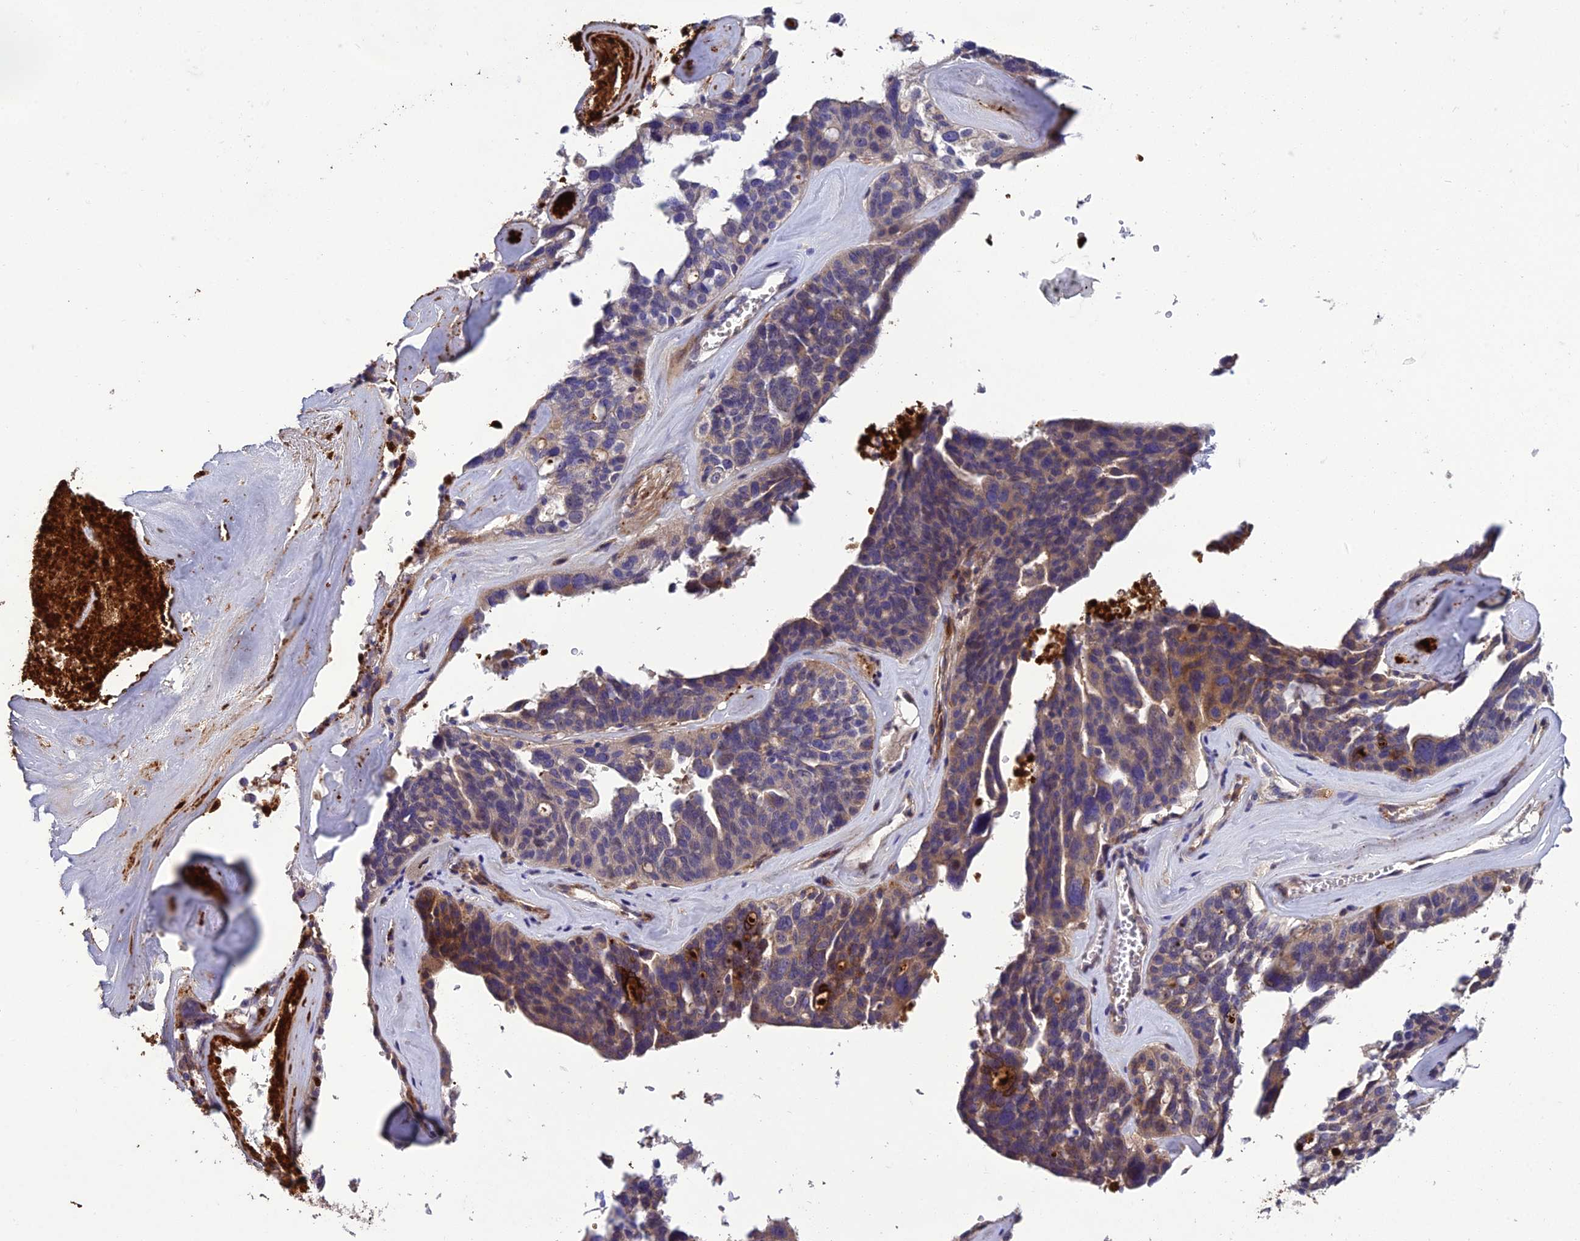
{"staining": {"intensity": "weak", "quantity": "25%-75%", "location": "cytoplasmic/membranous"}, "tissue": "ovarian cancer", "cell_type": "Tumor cells", "image_type": "cancer", "snomed": [{"axis": "morphology", "description": "Cystadenocarcinoma, serous, NOS"}, {"axis": "topography", "description": "Ovary"}], "caption": "Brown immunohistochemical staining in ovarian serous cystadenocarcinoma reveals weak cytoplasmic/membranous staining in approximately 25%-75% of tumor cells.", "gene": "ADIPOR2", "patient": {"sex": "female", "age": 59}}